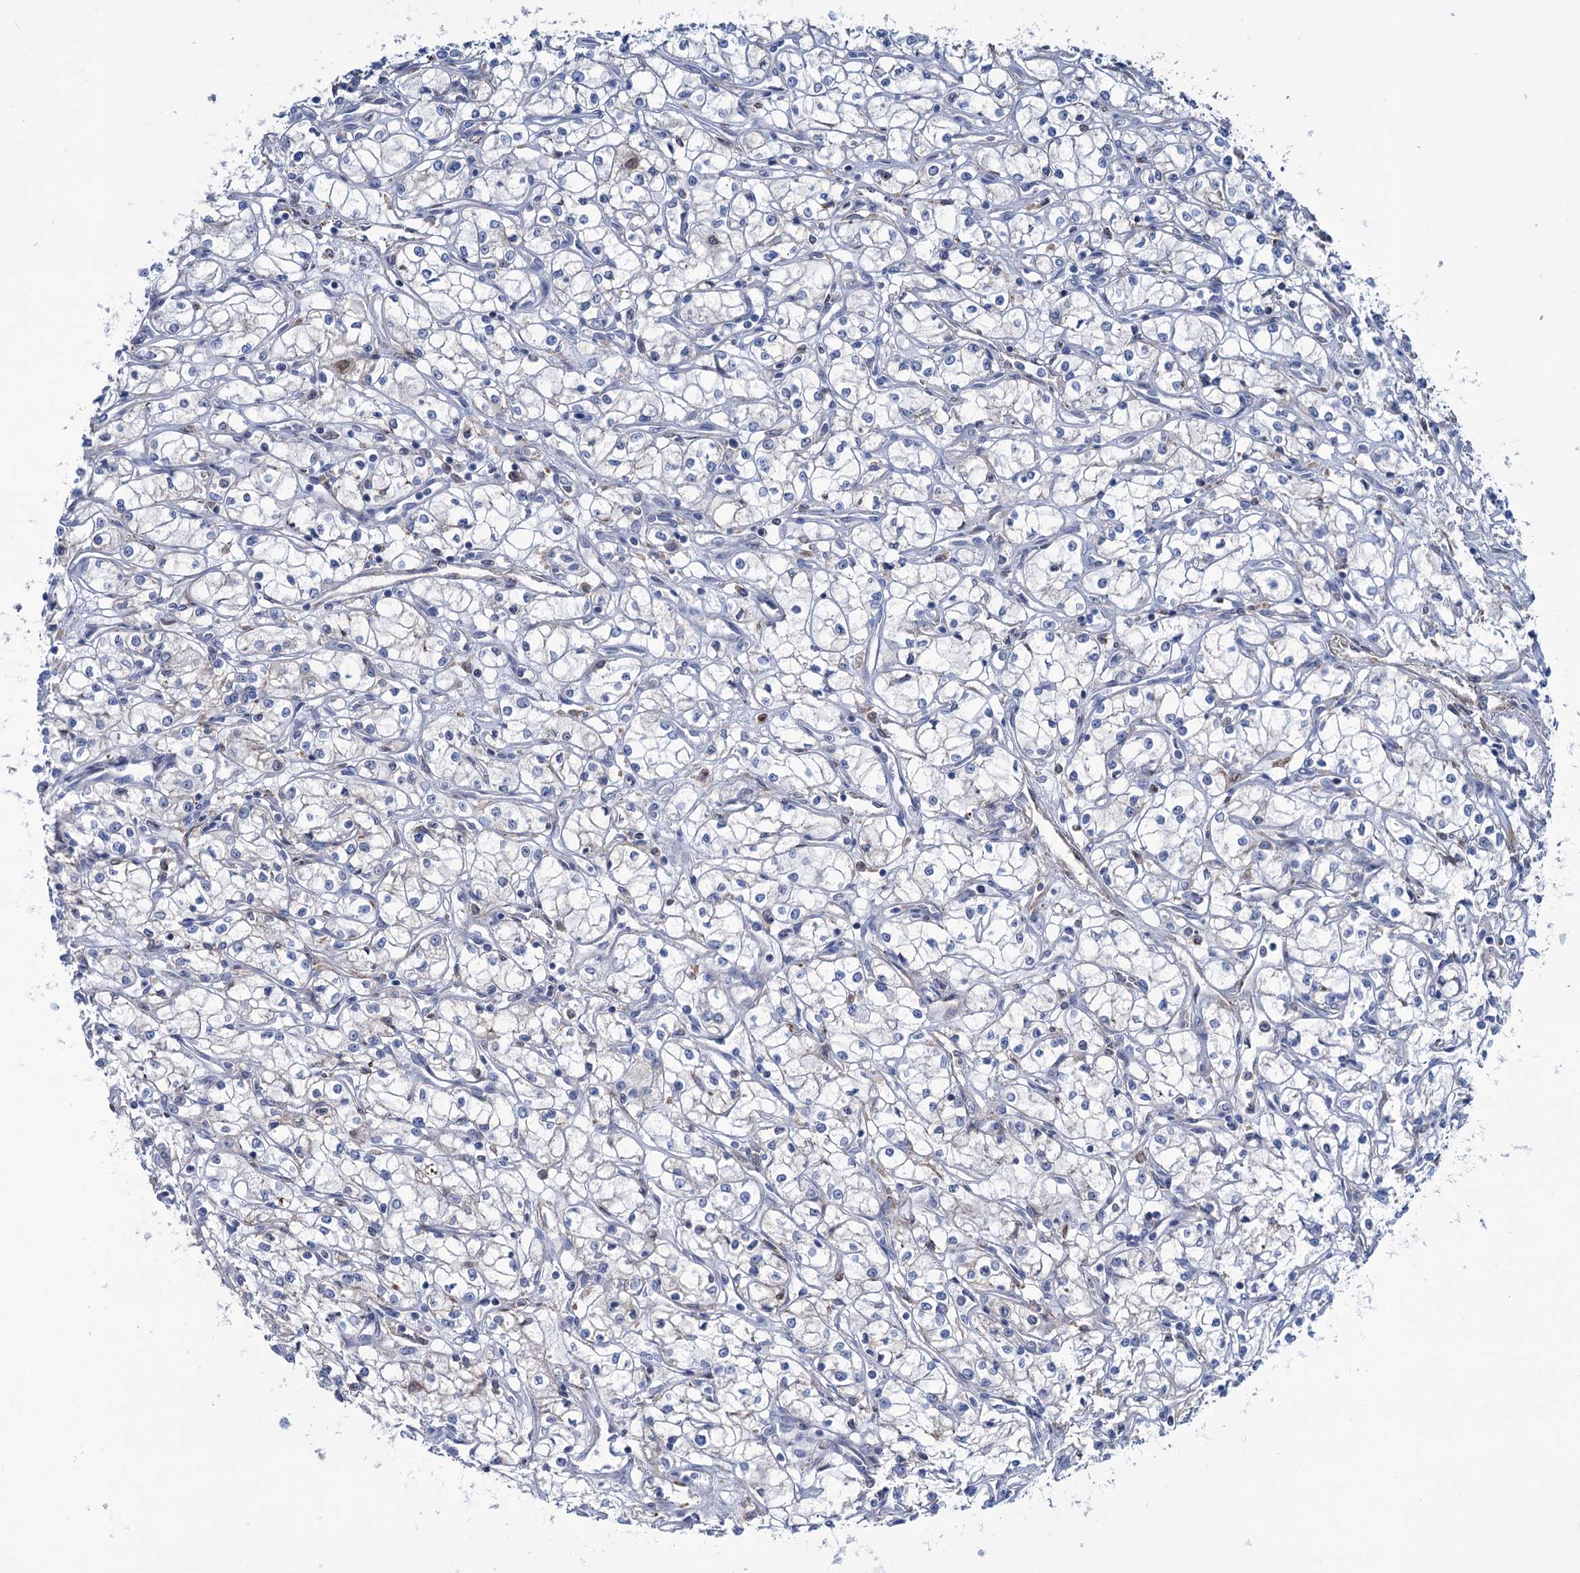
{"staining": {"intensity": "negative", "quantity": "none", "location": "none"}, "tissue": "renal cancer", "cell_type": "Tumor cells", "image_type": "cancer", "snomed": [{"axis": "morphology", "description": "Adenocarcinoma, NOS"}, {"axis": "topography", "description": "Kidney"}], "caption": "Tumor cells show no significant protein staining in renal cancer (adenocarcinoma).", "gene": "LPIN1", "patient": {"sex": "male", "age": 59}}